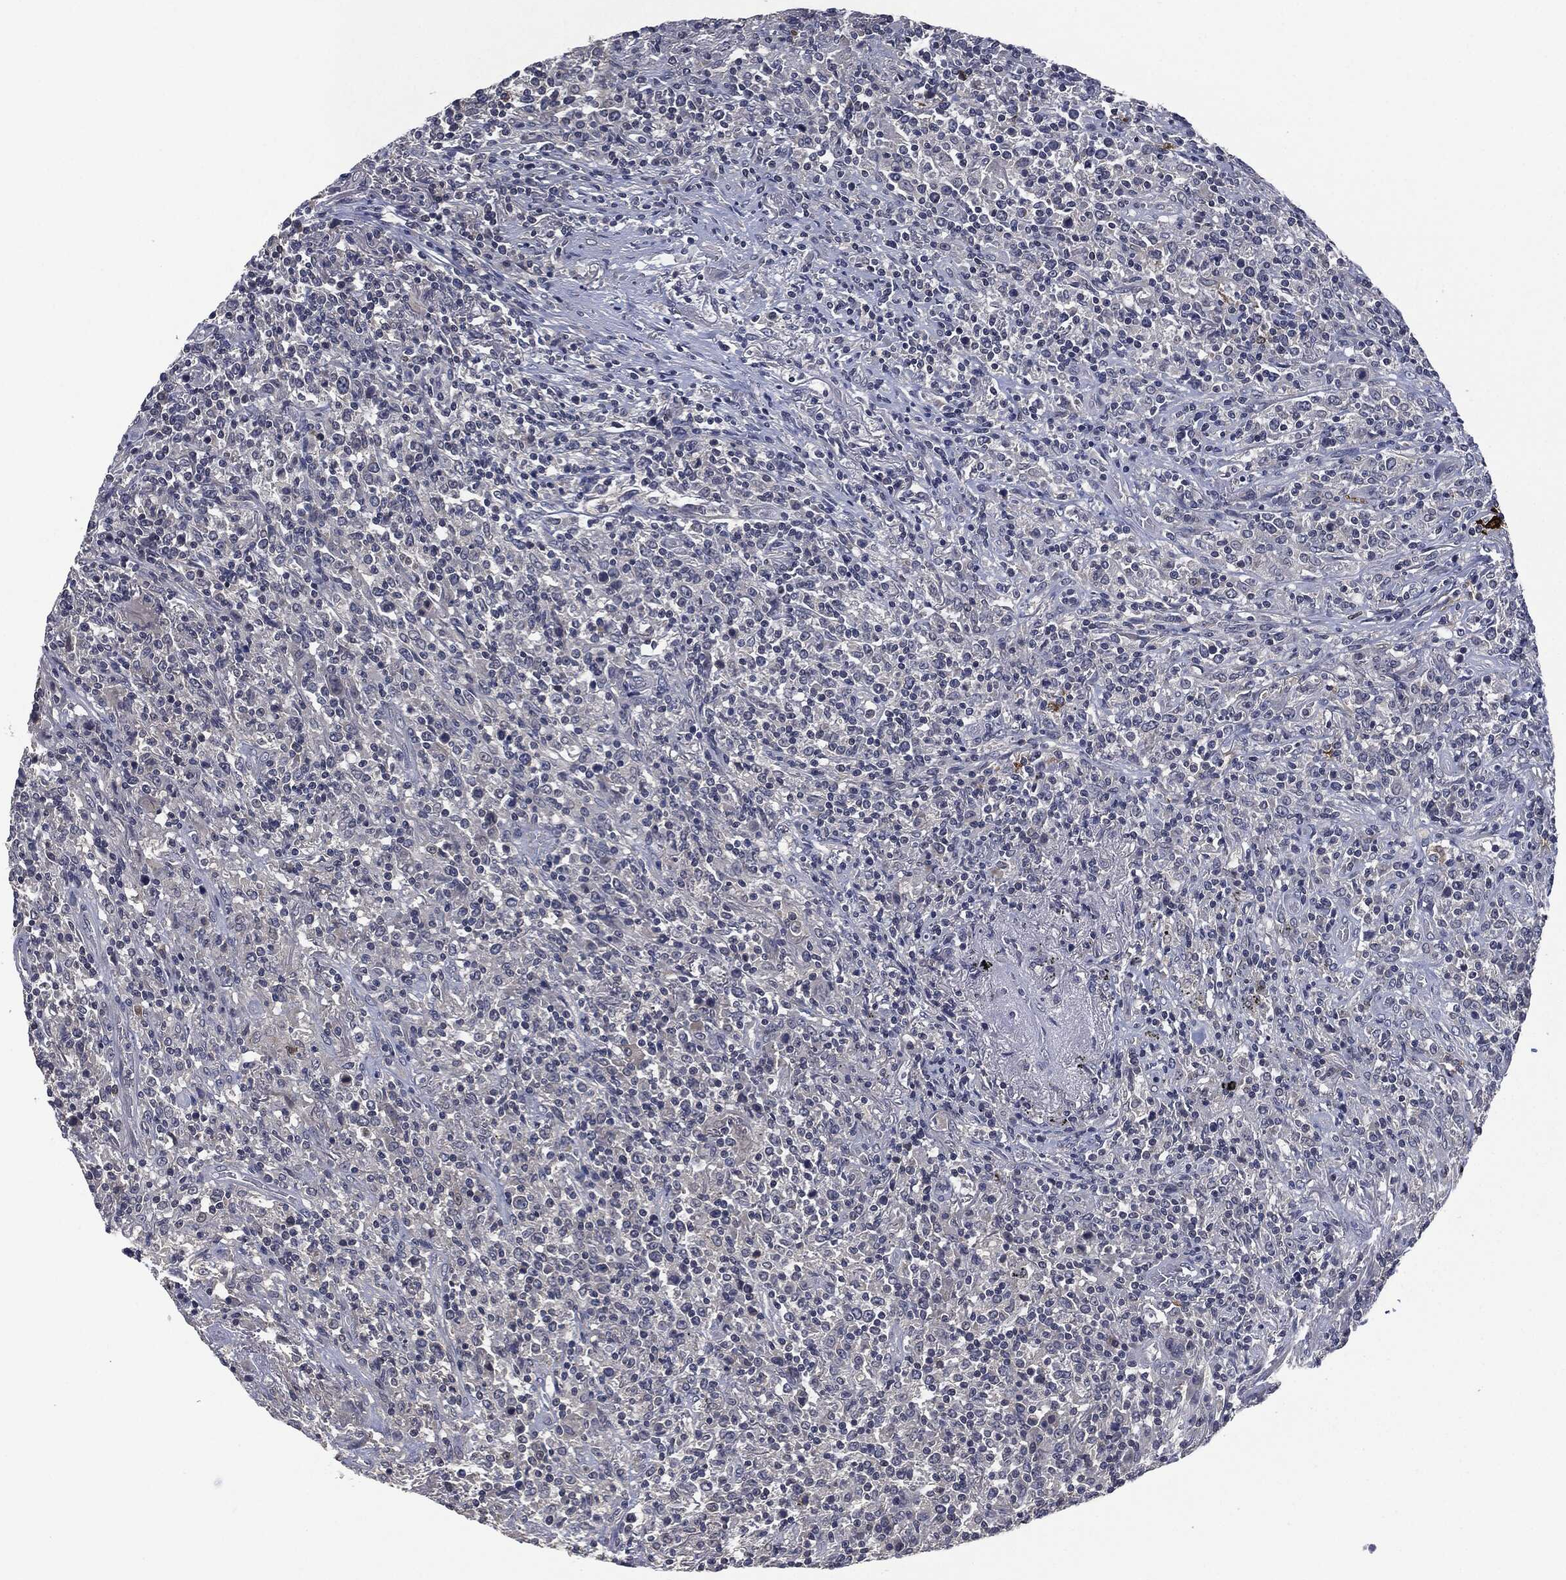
{"staining": {"intensity": "negative", "quantity": "none", "location": "none"}, "tissue": "lymphoma", "cell_type": "Tumor cells", "image_type": "cancer", "snomed": [{"axis": "morphology", "description": "Malignant lymphoma, non-Hodgkin's type, High grade"}, {"axis": "topography", "description": "Lung"}], "caption": "Protein analysis of malignant lymphoma, non-Hodgkin's type (high-grade) demonstrates no significant positivity in tumor cells.", "gene": "IL1RN", "patient": {"sex": "male", "age": 79}}